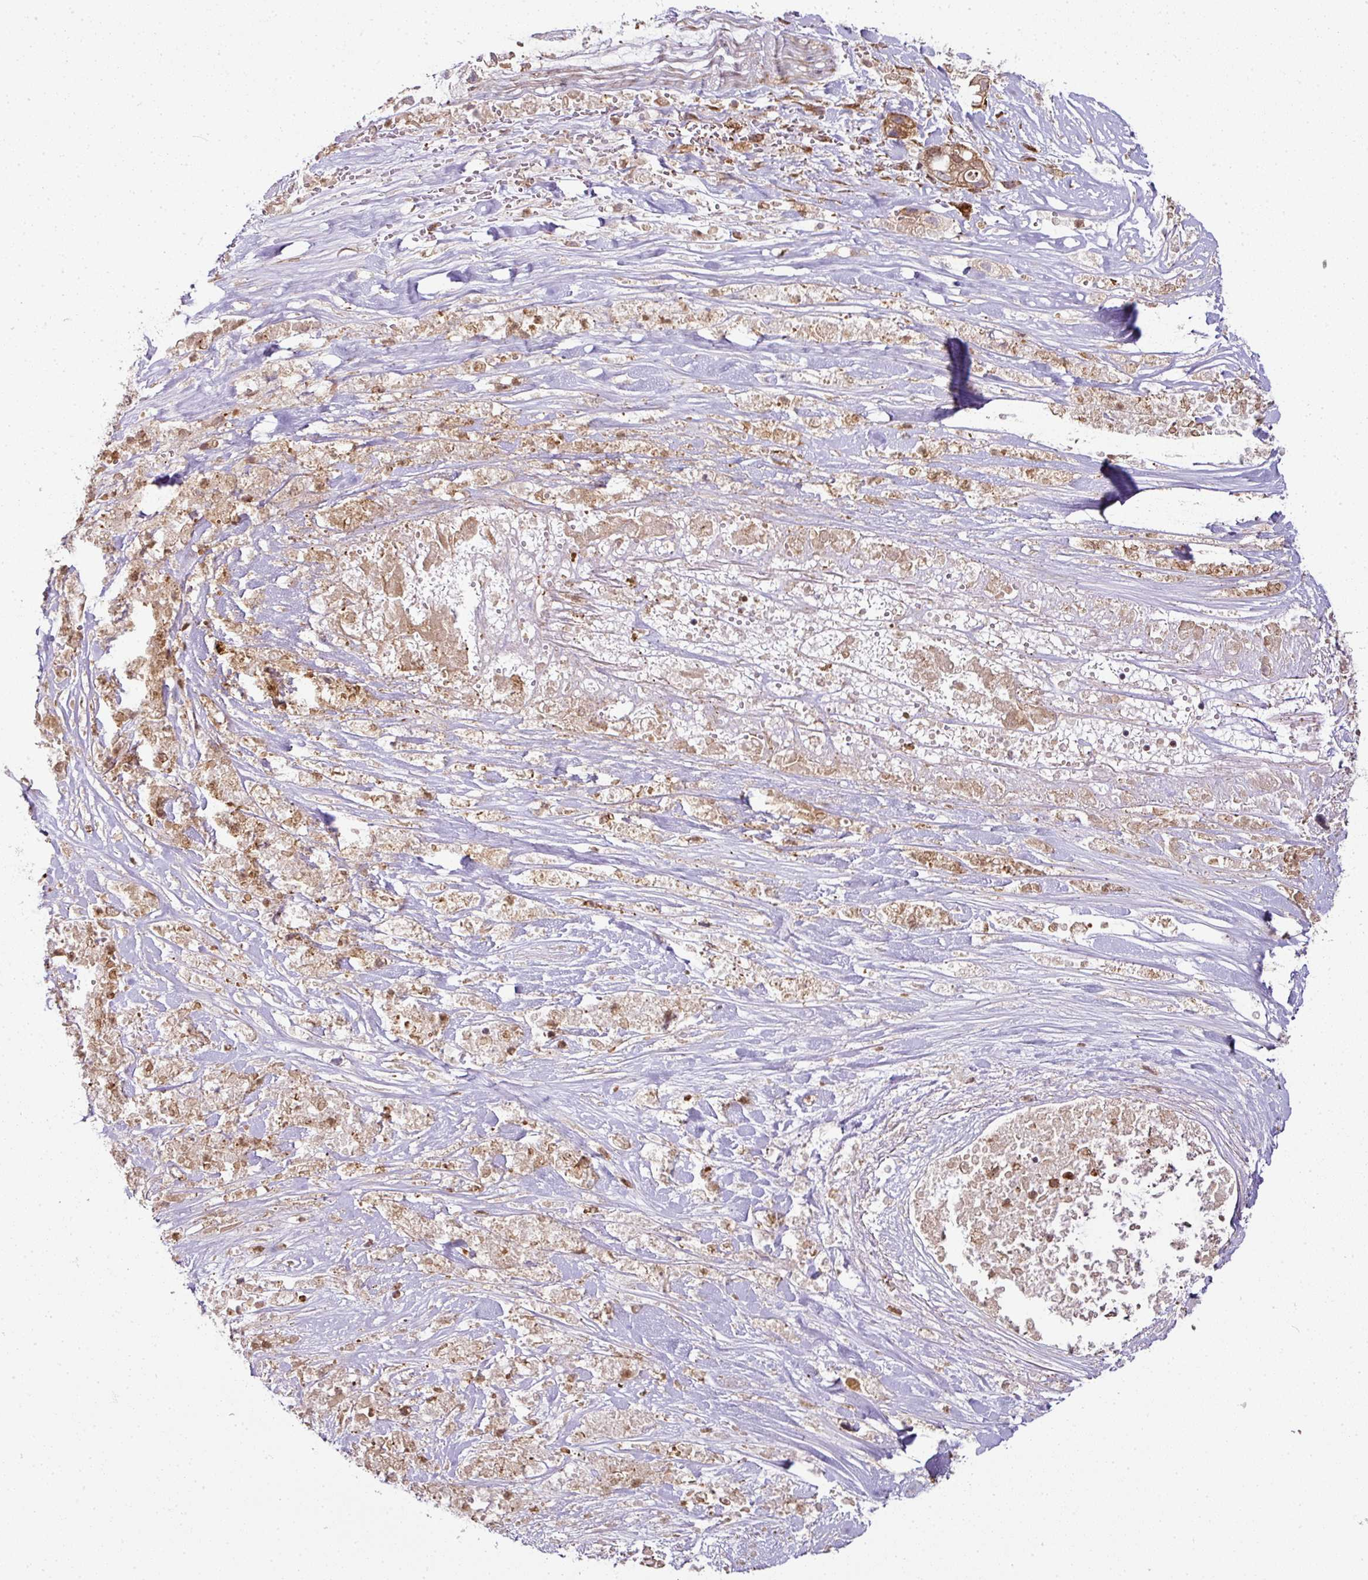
{"staining": {"intensity": "moderate", "quantity": ">75%", "location": "cytoplasmic/membranous"}, "tissue": "pancreatic cancer", "cell_type": "Tumor cells", "image_type": "cancer", "snomed": [{"axis": "morphology", "description": "Adenocarcinoma, NOS"}, {"axis": "topography", "description": "Pancreas"}], "caption": "Pancreatic cancer (adenocarcinoma) stained with a protein marker shows moderate staining in tumor cells.", "gene": "ATAT1", "patient": {"sex": "male", "age": 44}}